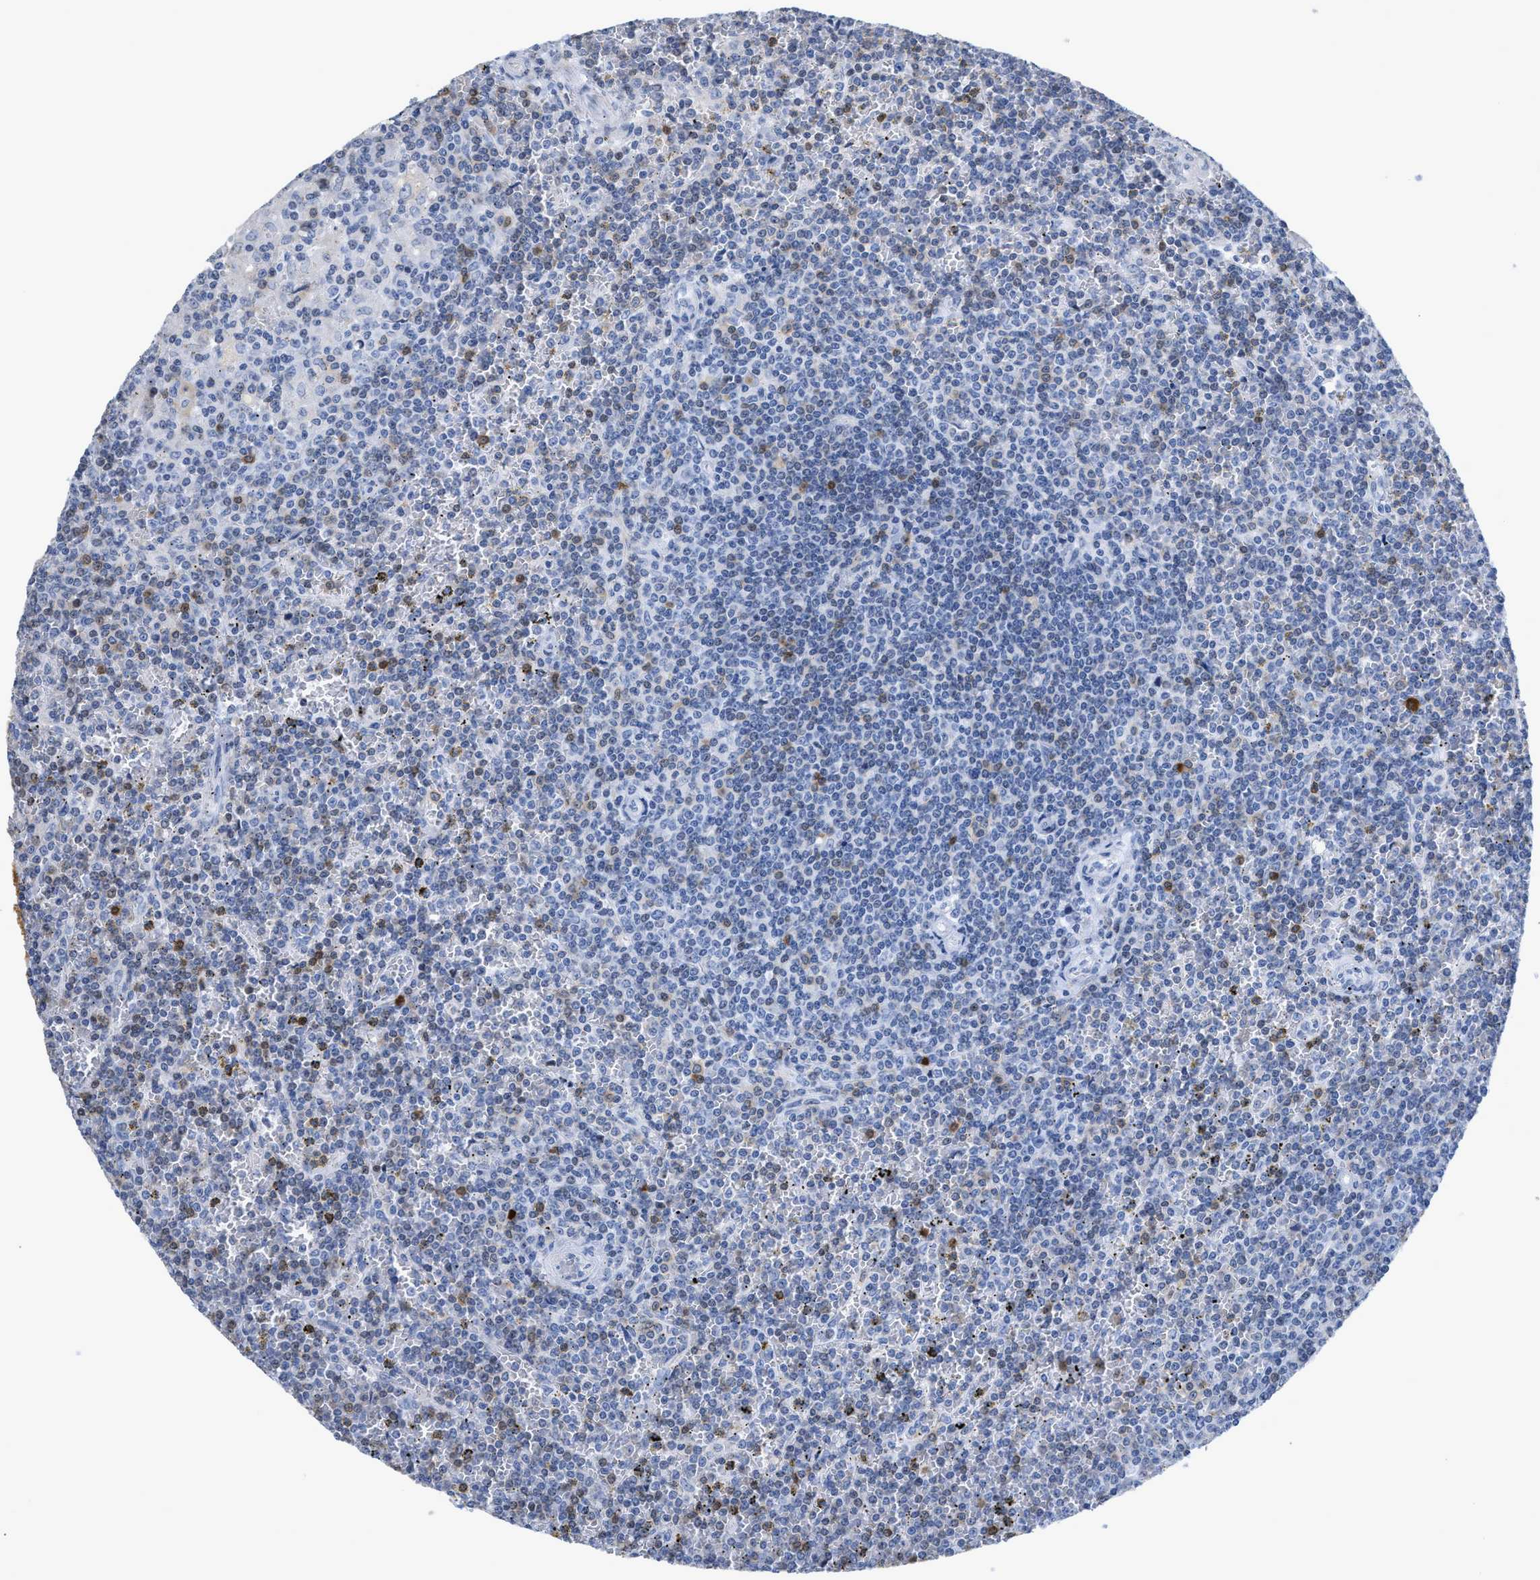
{"staining": {"intensity": "negative", "quantity": "none", "location": "none"}, "tissue": "lymphoma", "cell_type": "Tumor cells", "image_type": "cancer", "snomed": [{"axis": "morphology", "description": "Malignant lymphoma, non-Hodgkin's type, Low grade"}, {"axis": "topography", "description": "Spleen"}], "caption": "A photomicrograph of human malignant lymphoma, non-Hodgkin's type (low-grade) is negative for staining in tumor cells.", "gene": "CRYM", "patient": {"sex": "female", "age": 19}}